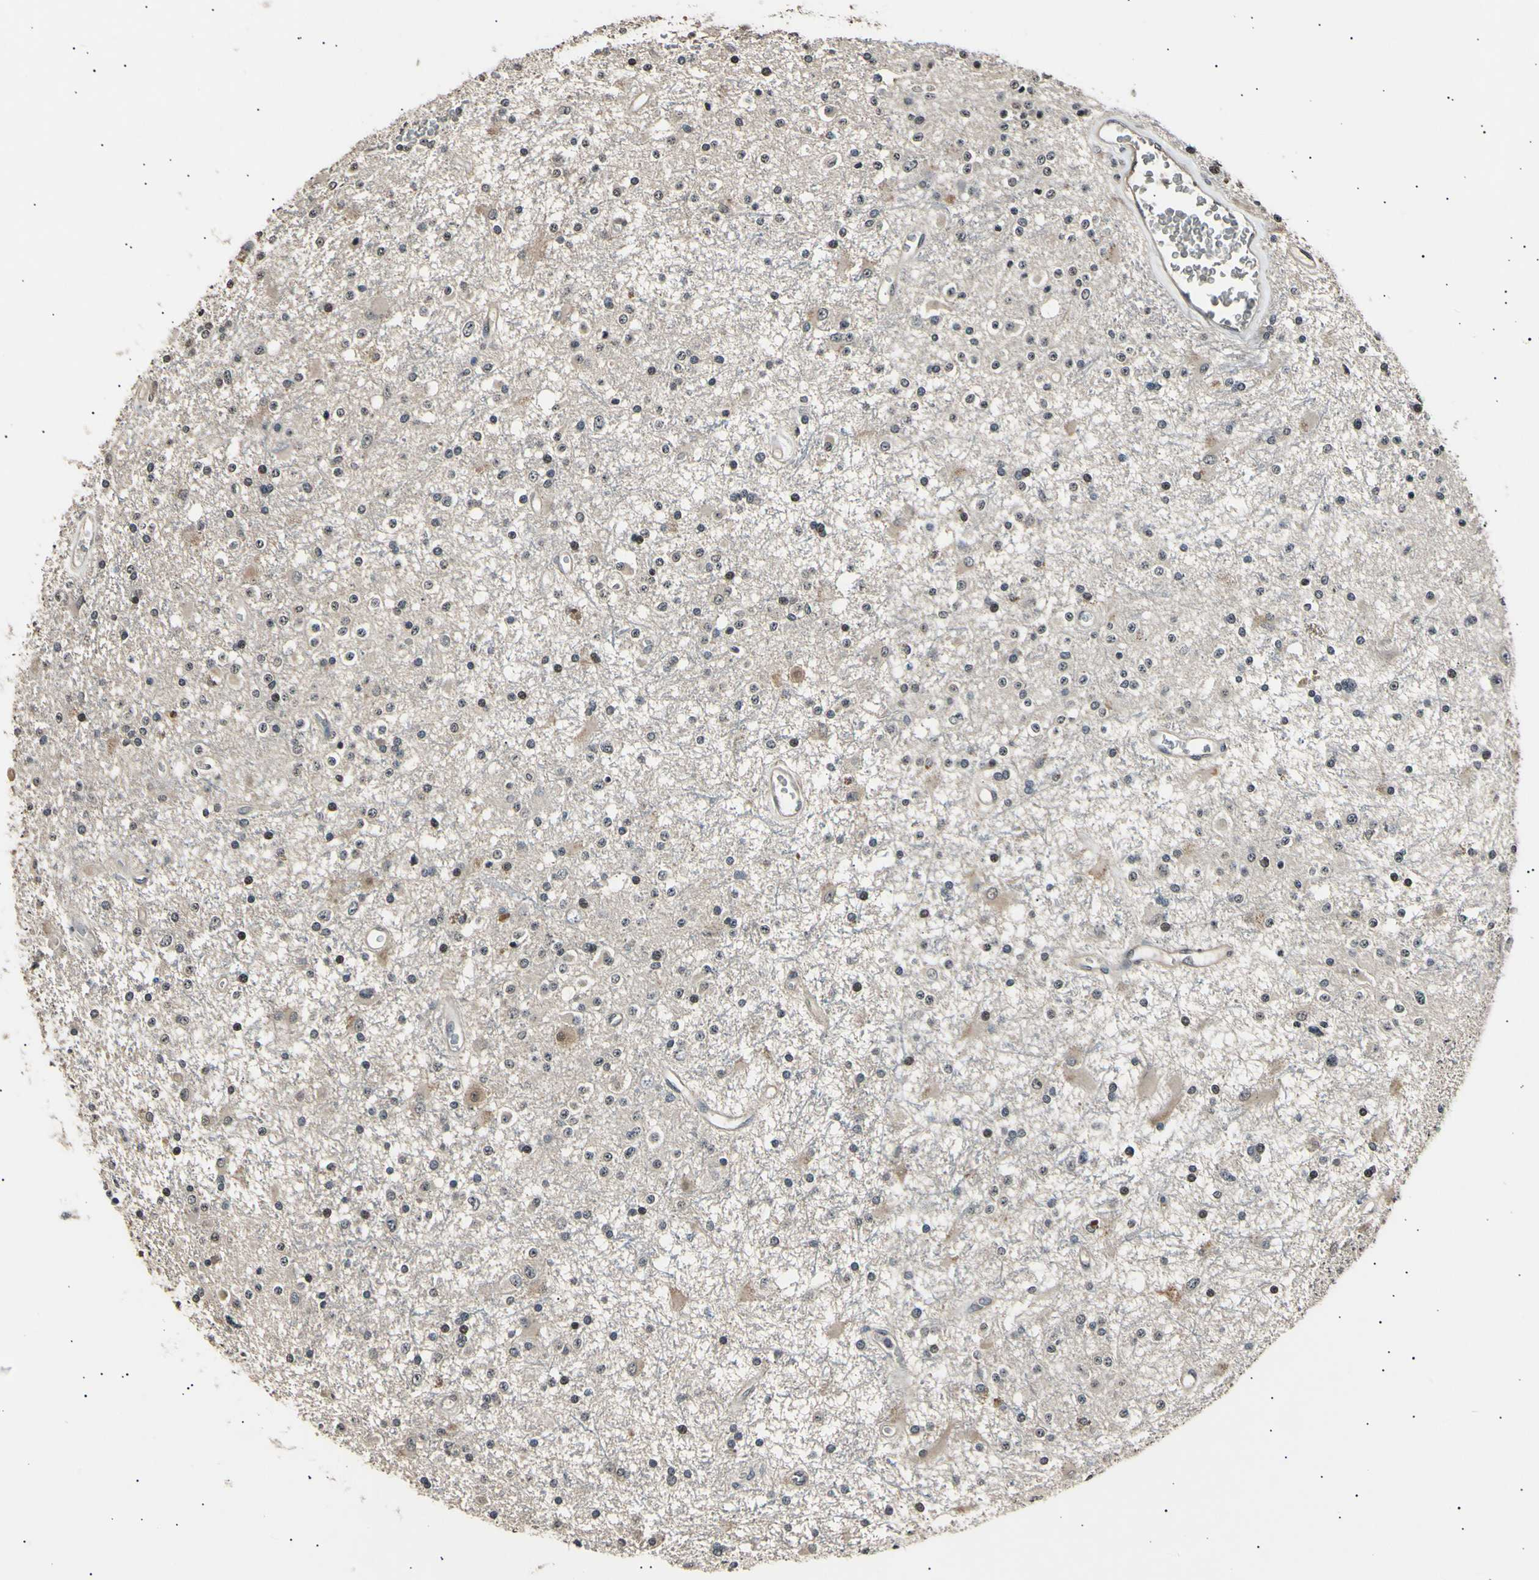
{"staining": {"intensity": "weak", "quantity": "<25%", "location": "cytoplasmic/membranous"}, "tissue": "glioma", "cell_type": "Tumor cells", "image_type": "cancer", "snomed": [{"axis": "morphology", "description": "Glioma, malignant, Low grade"}, {"axis": "topography", "description": "Brain"}], "caption": "The micrograph demonstrates no significant staining in tumor cells of malignant low-grade glioma. The staining was performed using DAB (3,3'-diaminobenzidine) to visualize the protein expression in brown, while the nuclei were stained in blue with hematoxylin (Magnification: 20x).", "gene": "AK1", "patient": {"sex": "male", "age": 58}}